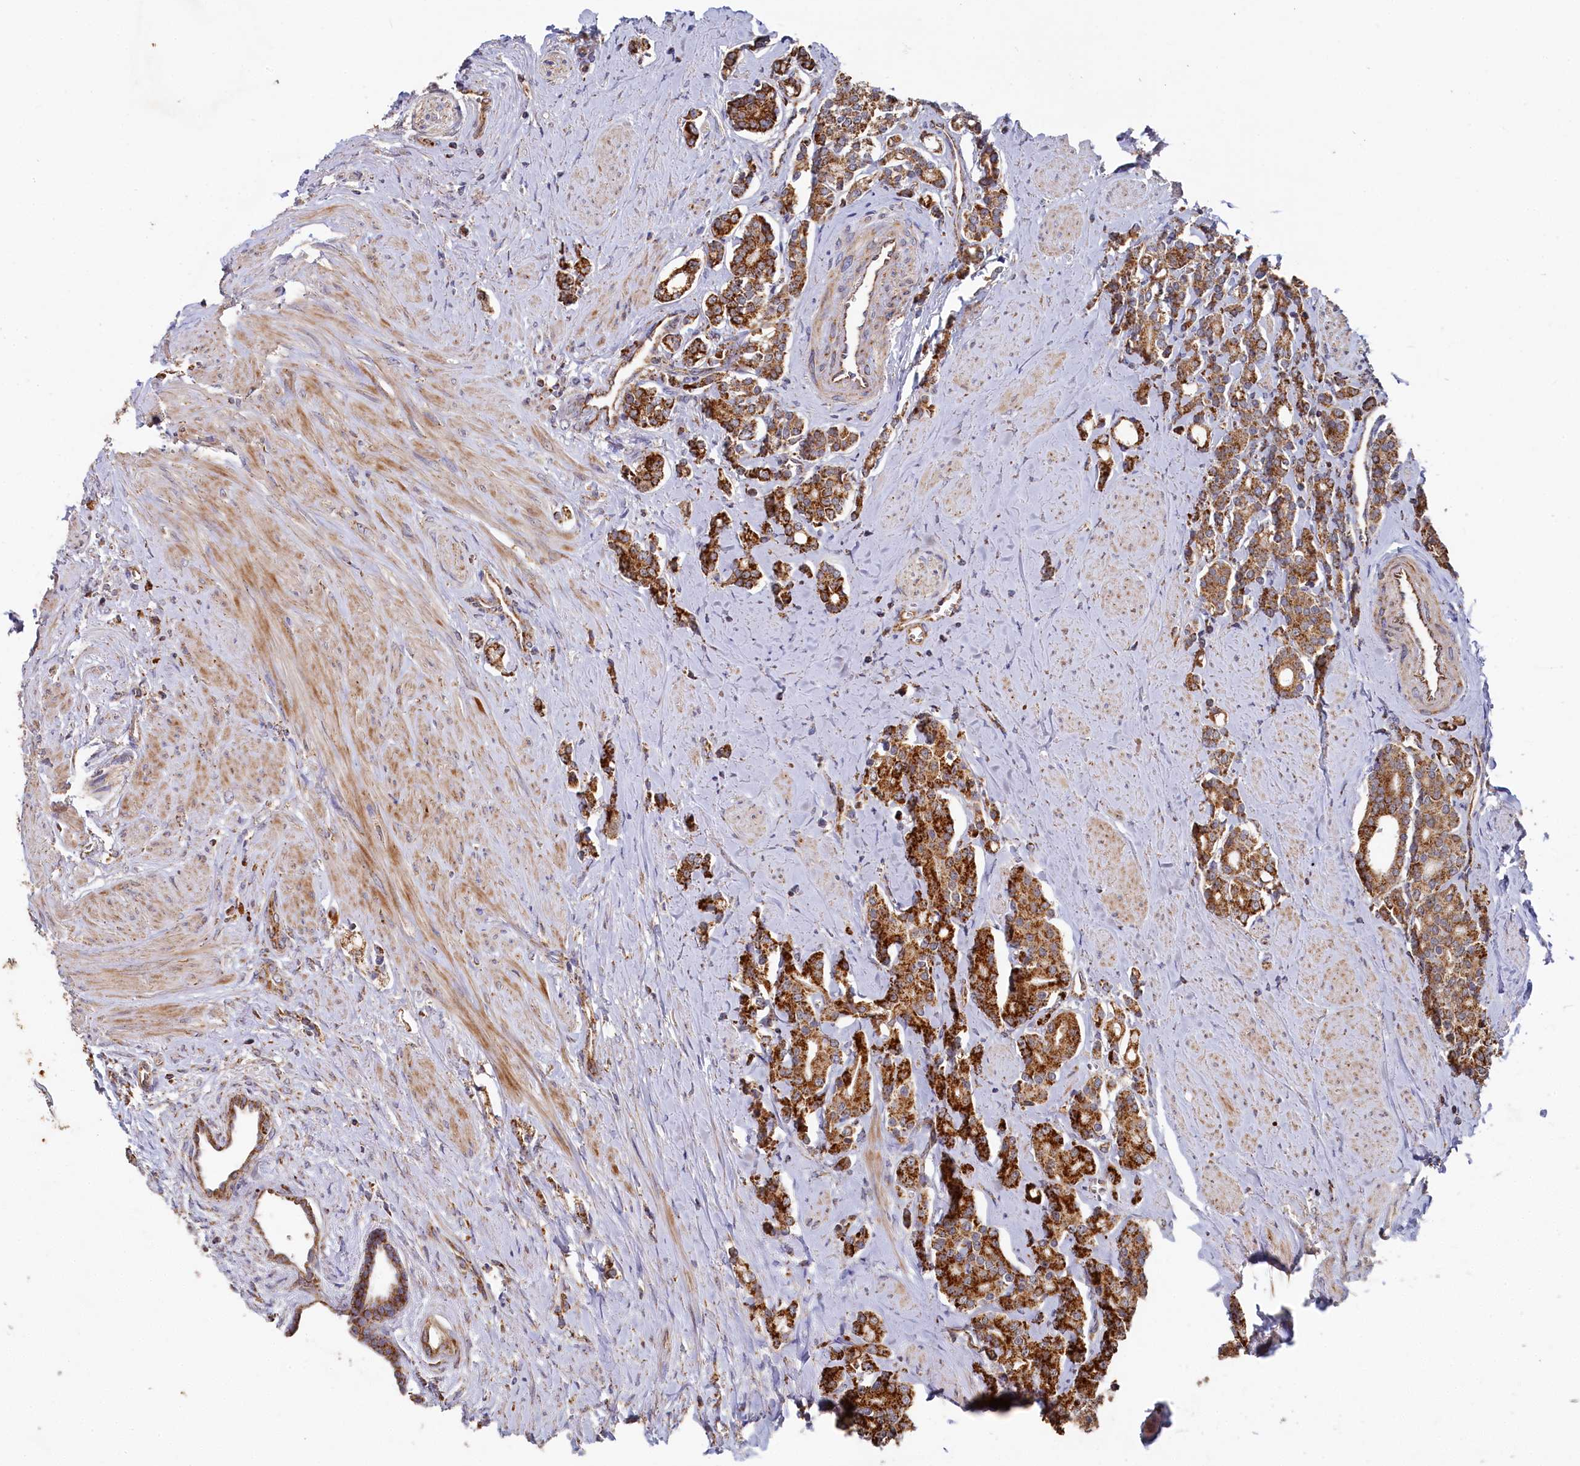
{"staining": {"intensity": "strong", "quantity": ">75%", "location": "cytoplasmic/membranous"}, "tissue": "prostate cancer", "cell_type": "Tumor cells", "image_type": "cancer", "snomed": [{"axis": "morphology", "description": "Adenocarcinoma, High grade"}, {"axis": "topography", "description": "Prostate"}], "caption": "IHC photomicrograph of neoplastic tissue: human adenocarcinoma (high-grade) (prostate) stained using immunohistochemistry demonstrates high levels of strong protein expression localized specifically in the cytoplasmic/membranous of tumor cells, appearing as a cytoplasmic/membranous brown color.", "gene": "HAUS2", "patient": {"sex": "male", "age": 62}}